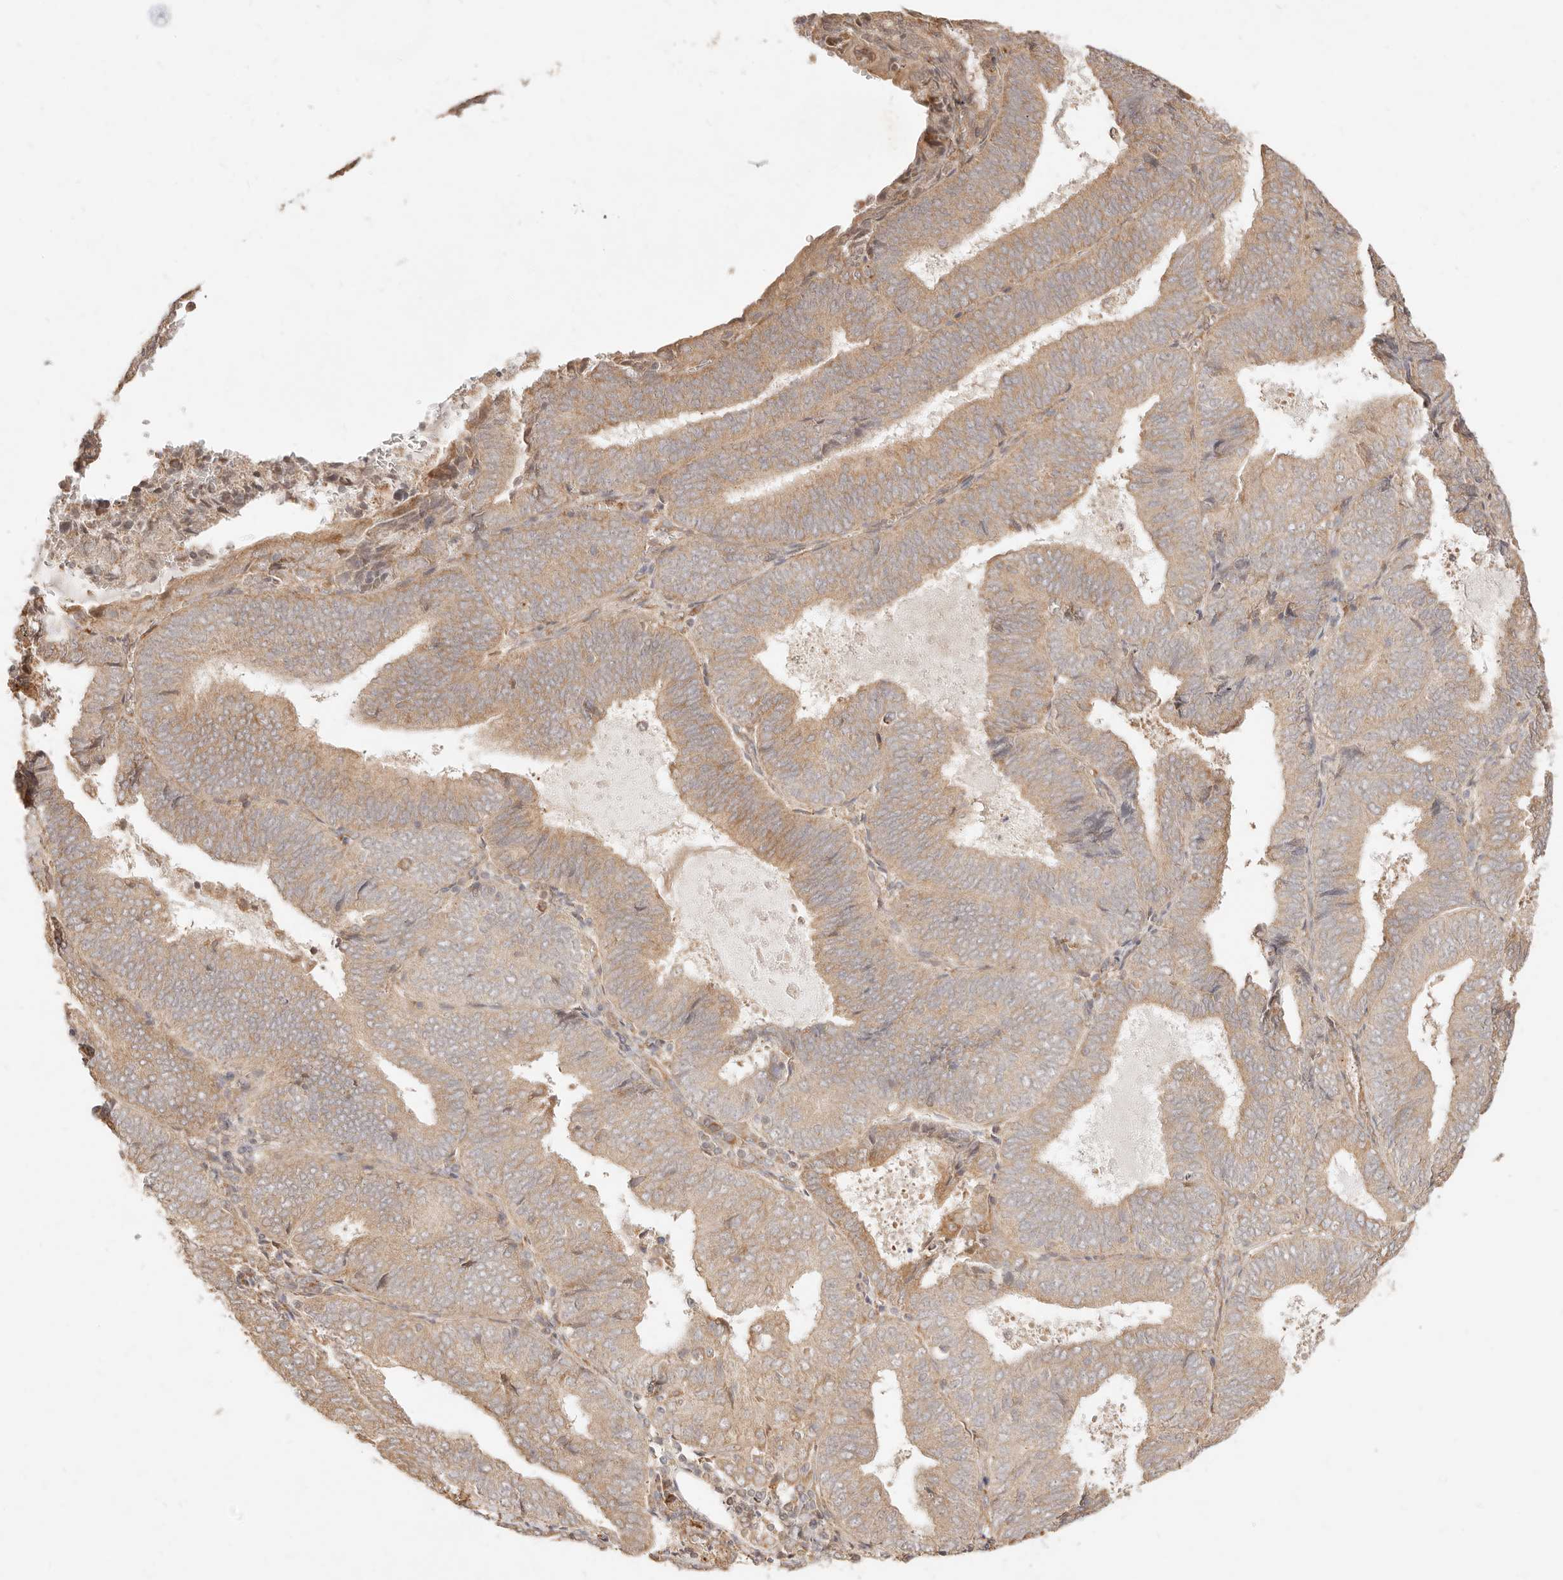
{"staining": {"intensity": "weak", "quantity": ">75%", "location": "cytoplasmic/membranous"}, "tissue": "endometrial cancer", "cell_type": "Tumor cells", "image_type": "cancer", "snomed": [{"axis": "morphology", "description": "Adenocarcinoma, NOS"}, {"axis": "topography", "description": "Endometrium"}], "caption": "A micrograph of human endometrial cancer stained for a protein exhibits weak cytoplasmic/membranous brown staining in tumor cells.", "gene": "UBXN10", "patient": {"sex": "female", "age": 81}}